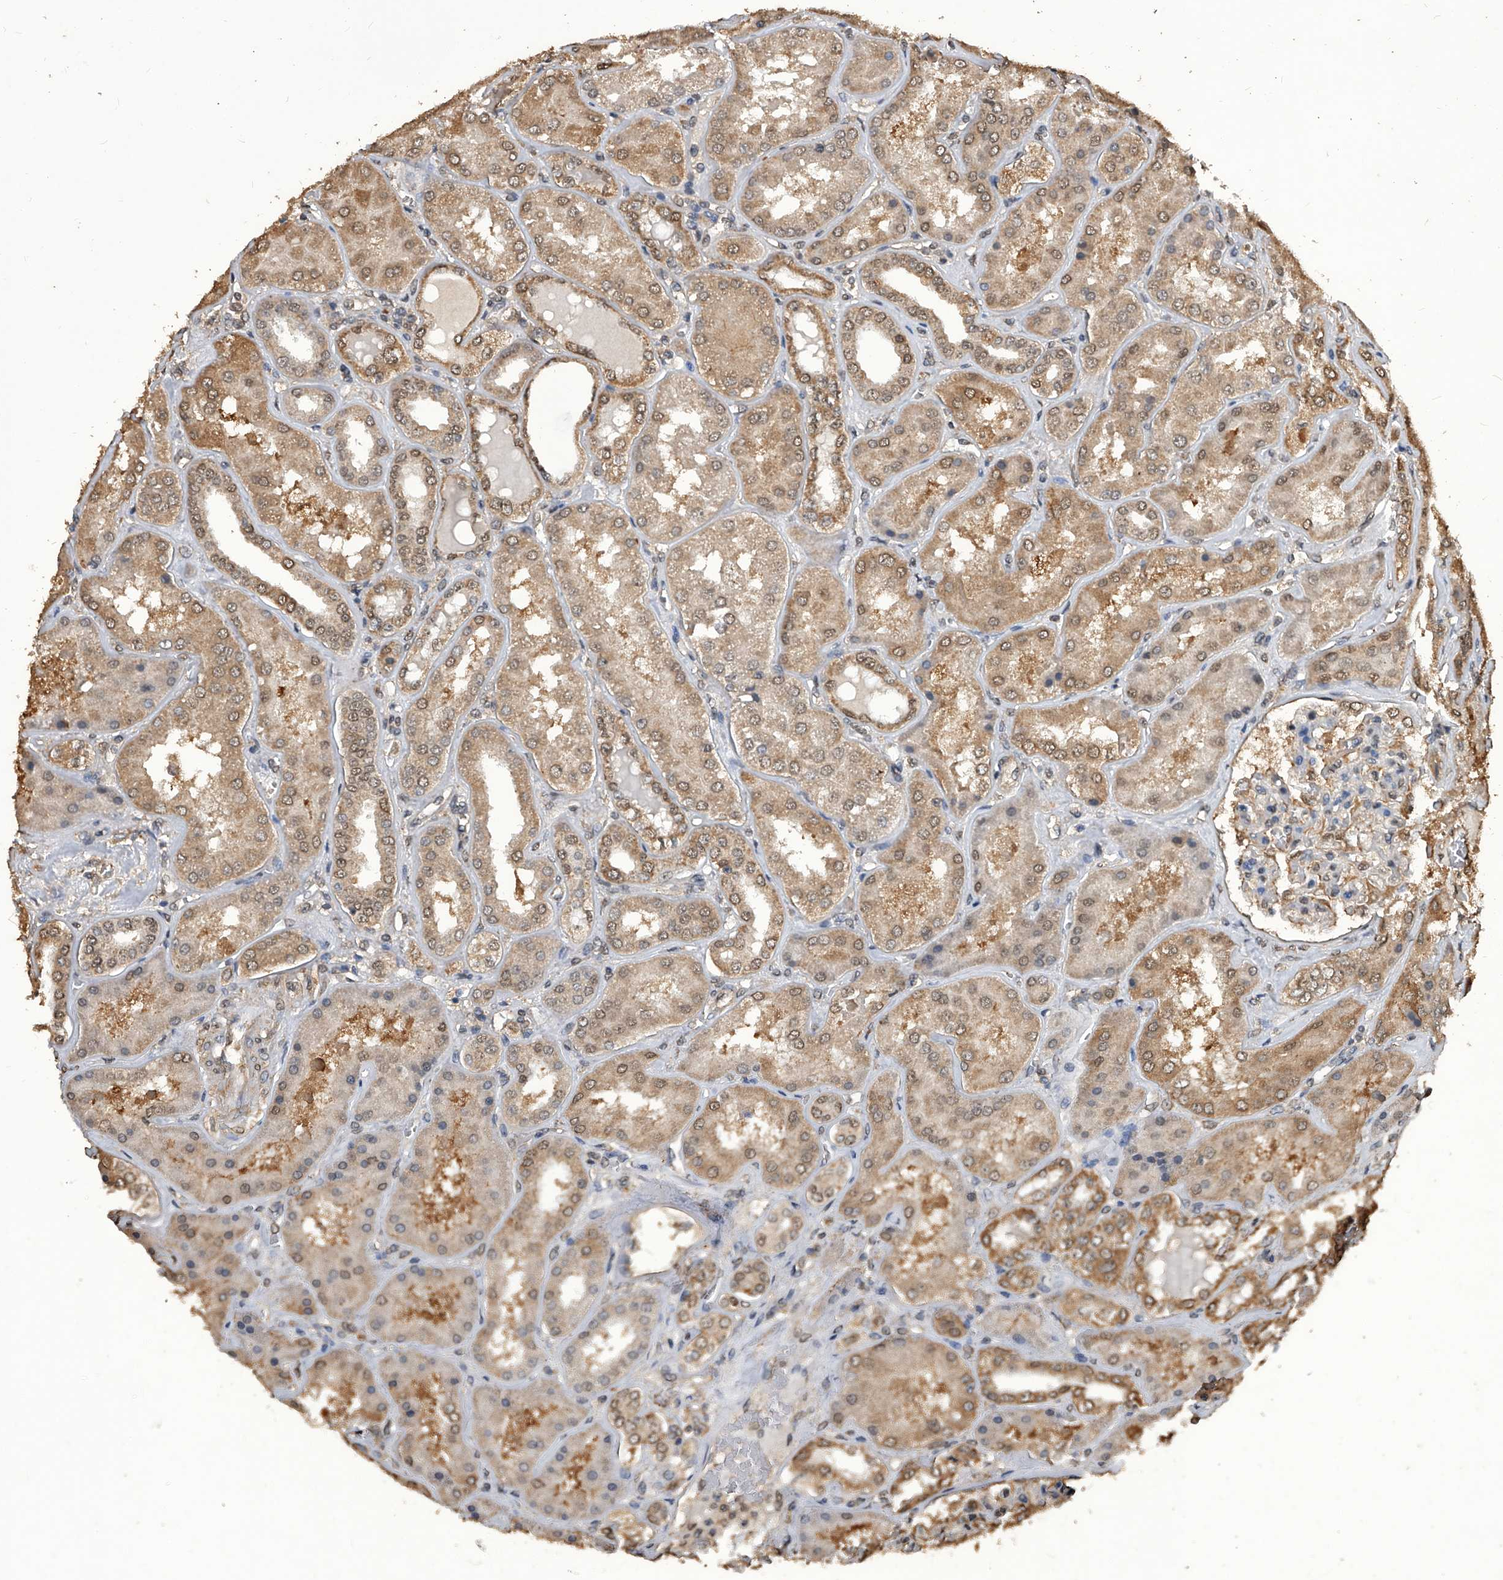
{"staining": {"intensity": "negative", "quantity": "none", "location": "none"}, "tissue": "kidney", "cell_type": "Cells in glomeruli", "image_type": "normal", "snomed": [{"axis": "morphology", "description": "Normal tissue, NOS"}, {"axis": "topography", "description": "Kidney"}], "caption": "Immunohistochemistry histopathology image of normal kidney: human kidney stained with DAB shows no significant protein expression in cells in glomeruli.", "gene": "FBXL4", "patient": {"sex": "female", "age": 56}}